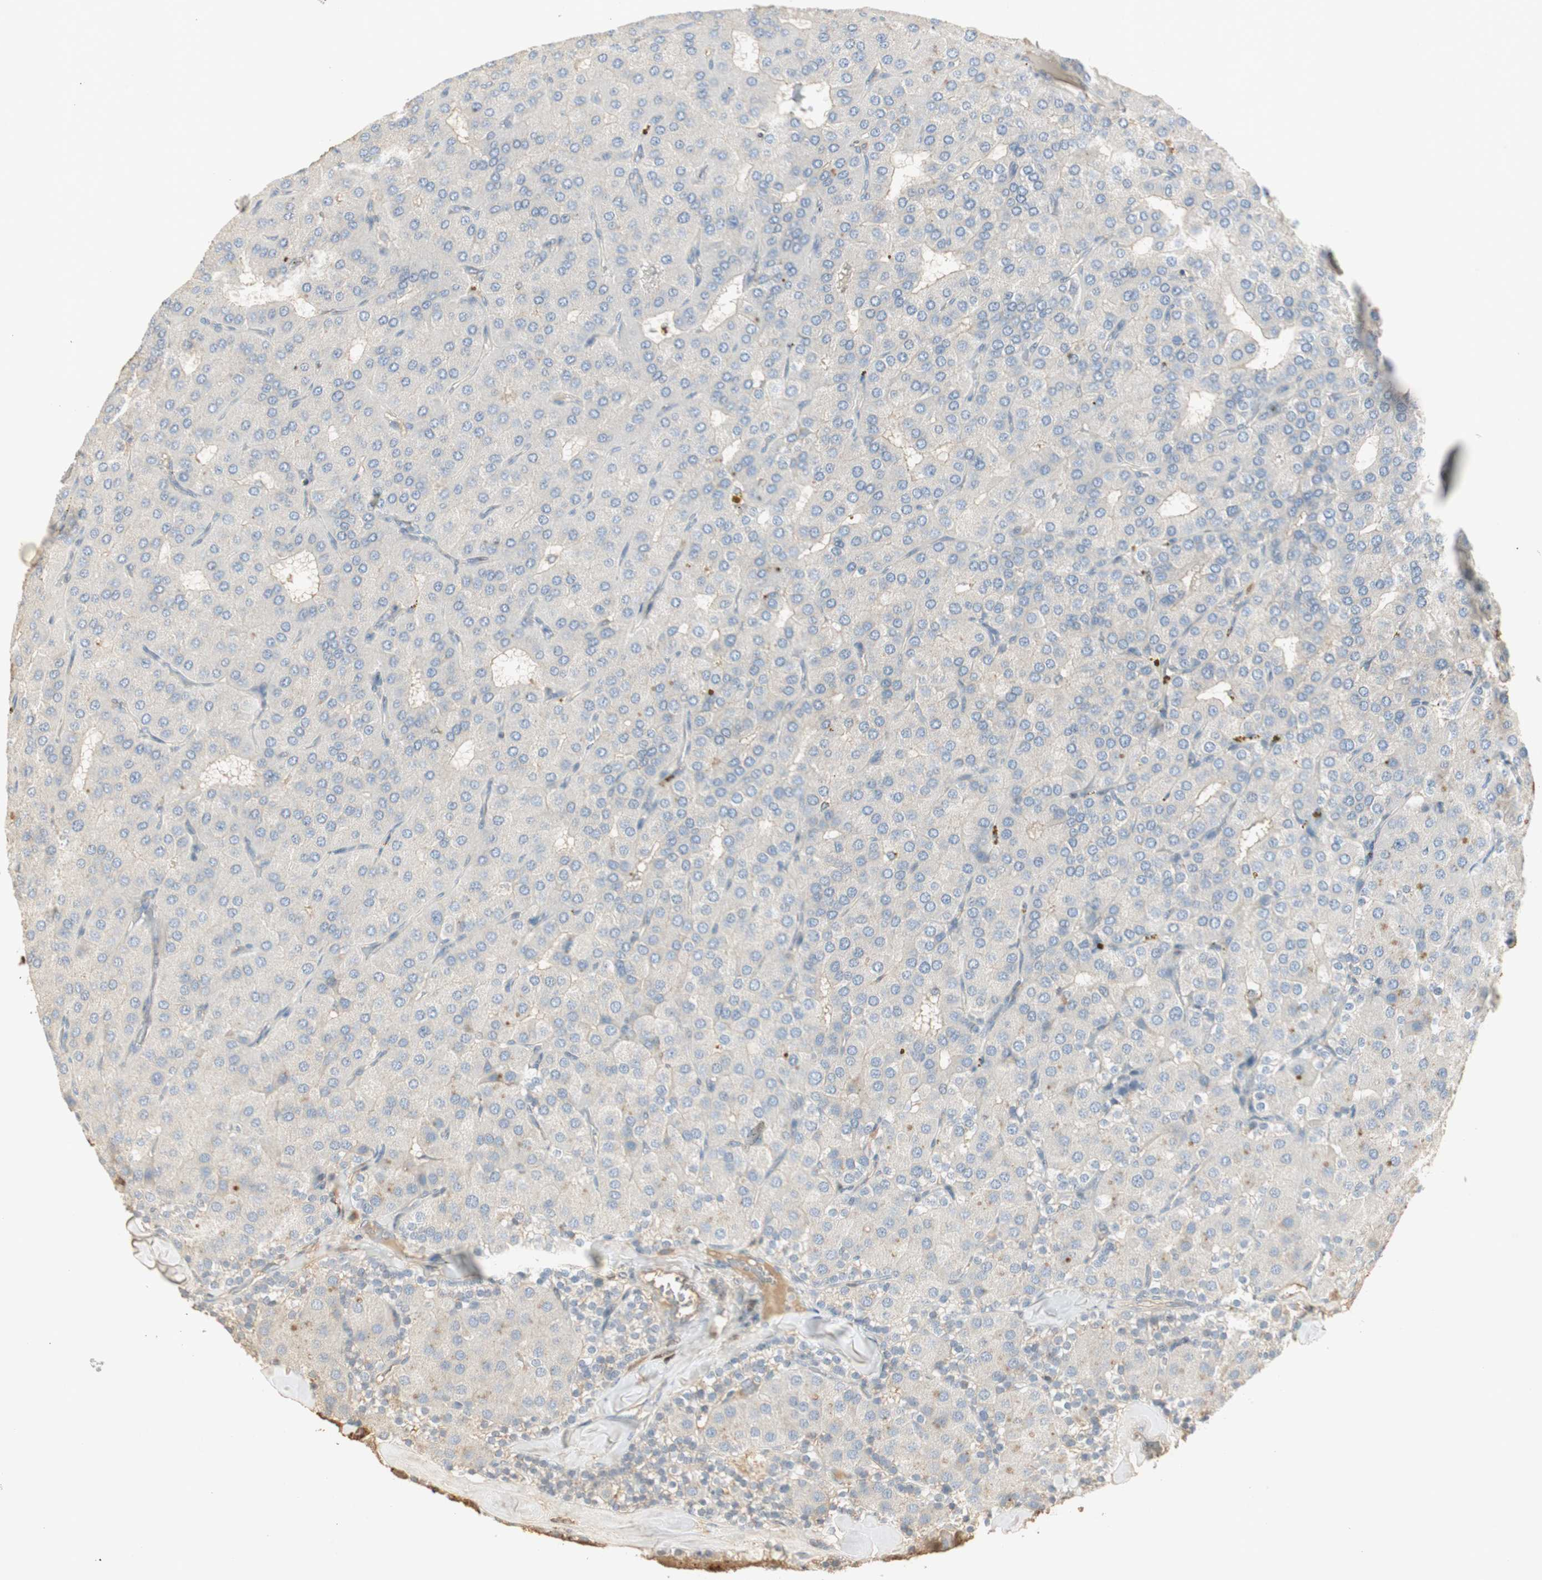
{"staining": {"intensity": "negative", "quantity": "none", "location": "none"}, "tissue": "parathyroid gland", "cell_type": "Glandular cells", "image_type": "normal", "snomed": [{"axis": "morphology", "description": "Normal tissue, NOS"}, {"axis": "morphology", "description": "Adenoma, NOS"}, {"axis": "topography", "description": "Parathyroid gland"}], "caption": "Glandular cells are negative for brown protein staining in normal parathyroid gland.", "gene": "RUNX2", "patient": {"sex": "female", "age": 86}}